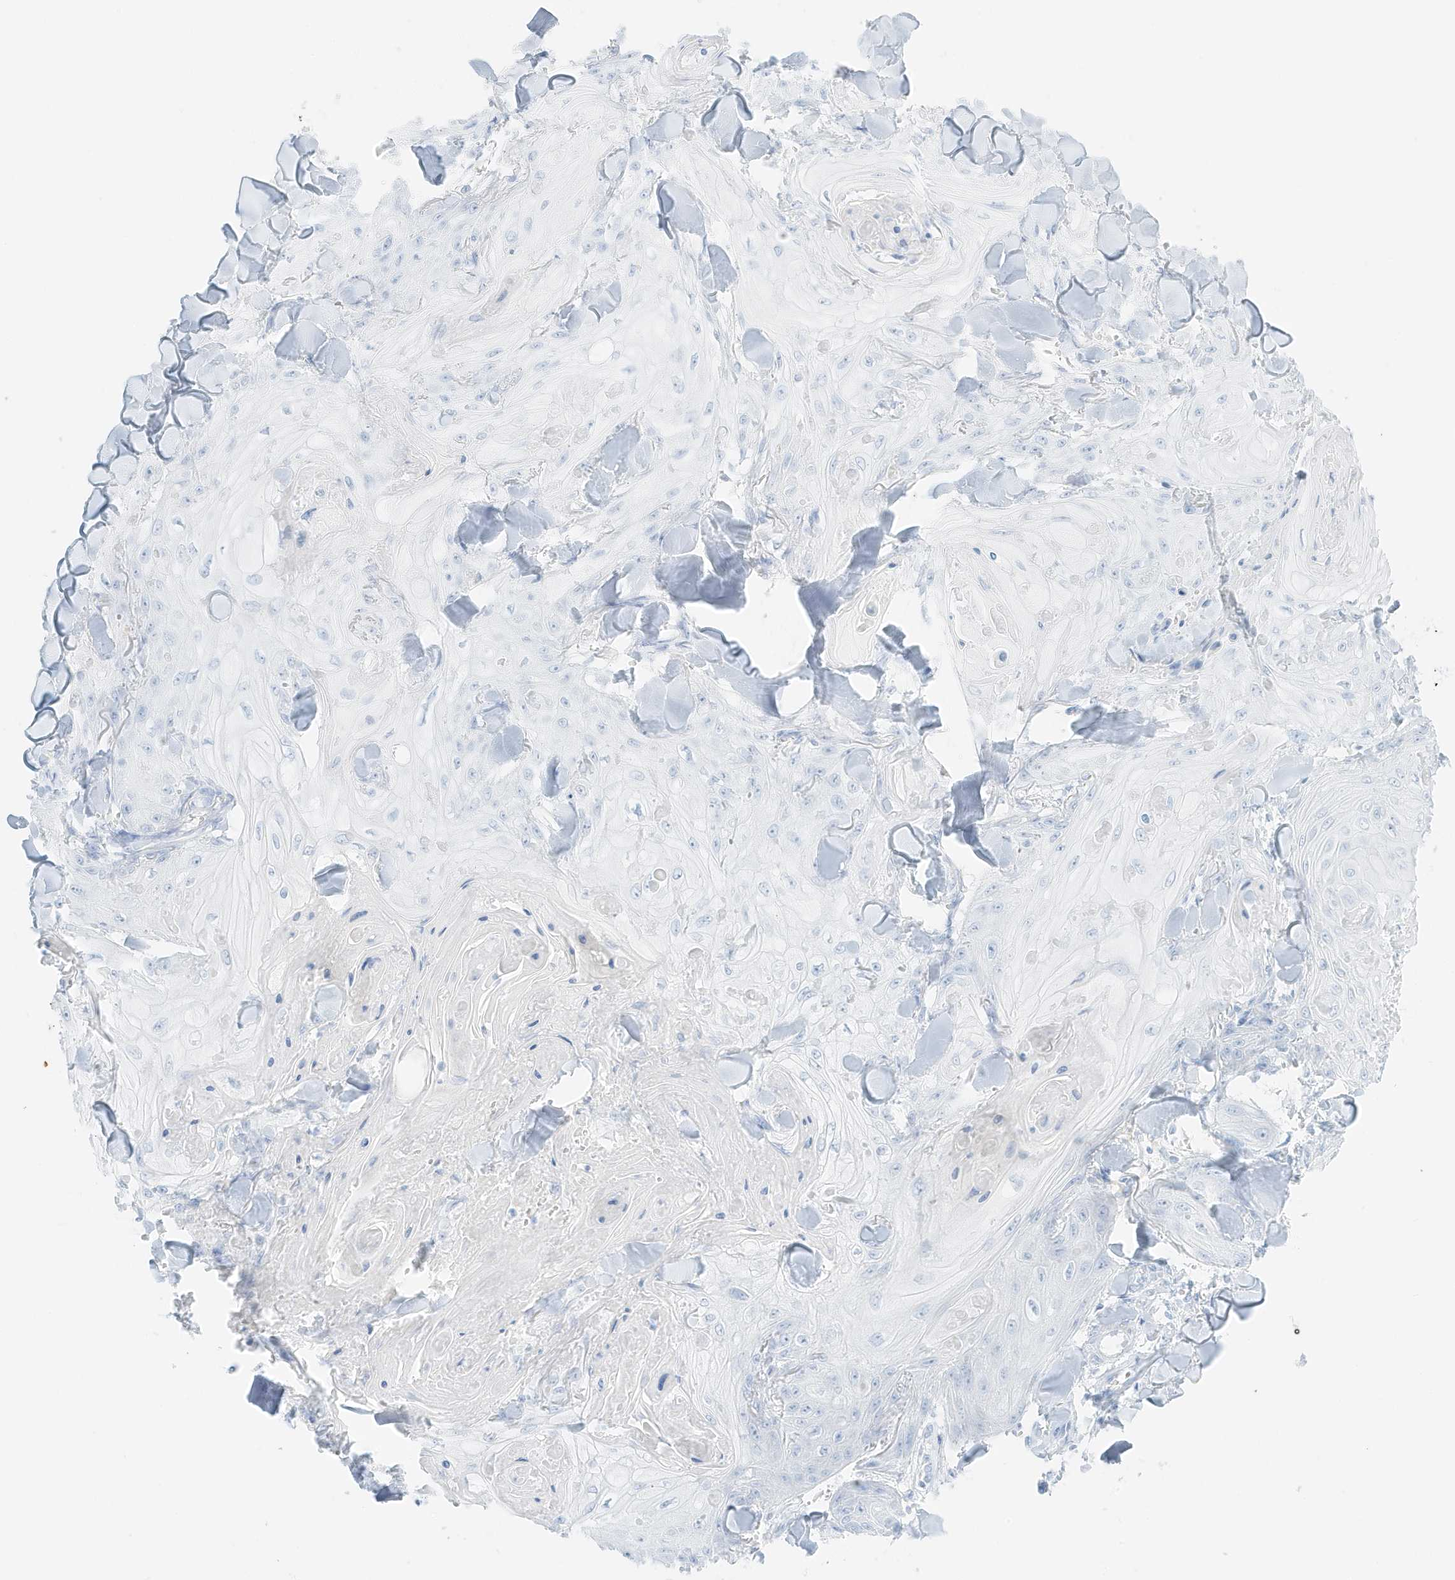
{"staining": {"intensity": "negative", "quantity": "none", "location": "none"}, "tissue": "skin cancer", "cell_type": "Tumor cells", "image_type": "cancer", "snomed": [{"axis": "morphology", "description": "Squamous cell carcinoma, NOS"}, {"axis": "topography", "description": "Skin"}], "caption": "IHC image of skin squamous cell carcinoma stained for a protein (brown), which shows no expression in tumor cells.", "gene": "SLC22A13", "patient": {"sex": "male", "age": 74}}